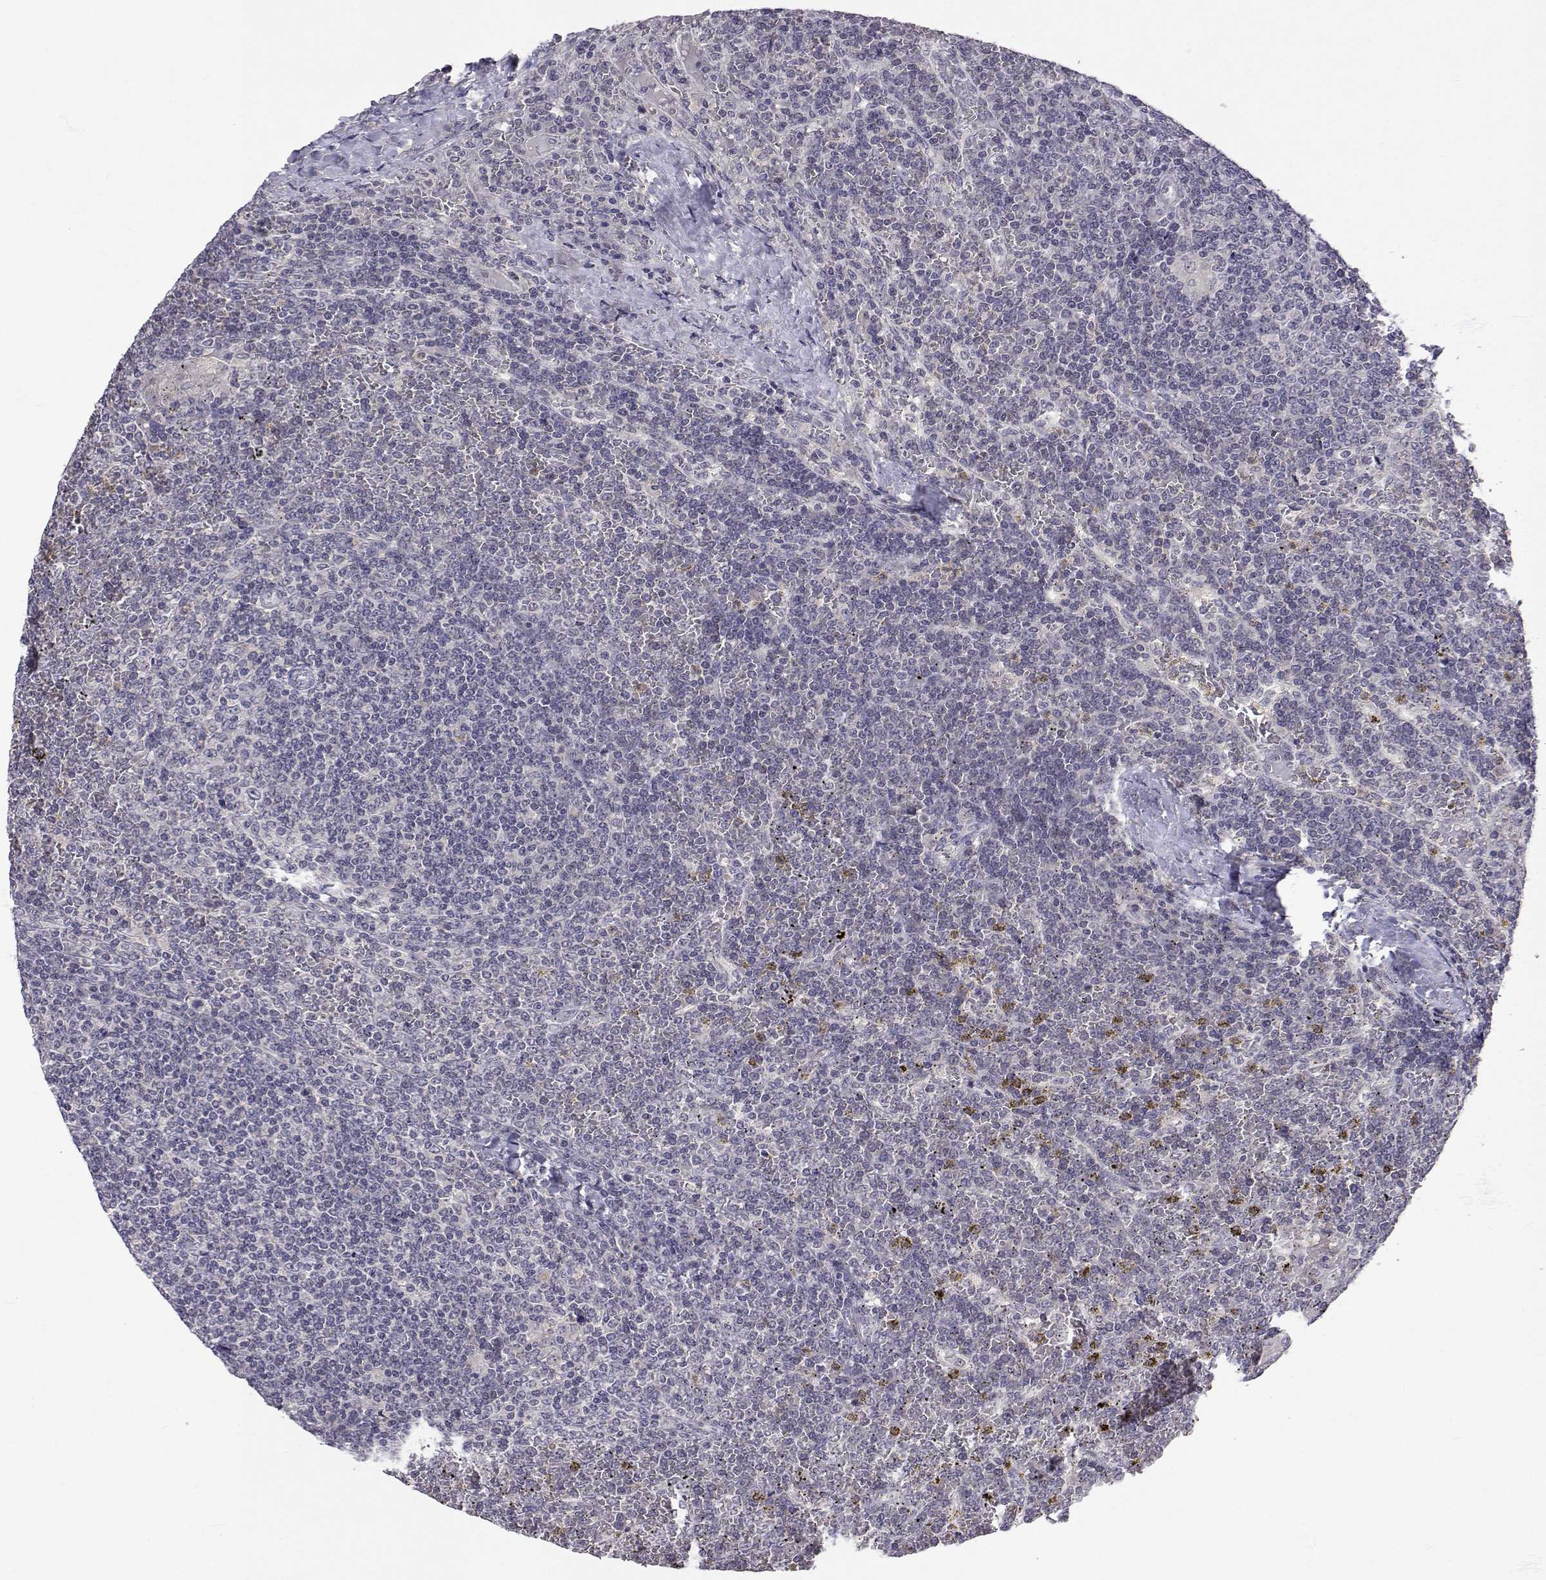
{"staining": {"intensity": "negative", "quantity": "none", "location": "none"}, "tissue": "lymphoma", "cell_type": "Tumor cells", "image_type": "cancer", "snomed": [{"axis": "morphology", "description": "Malignant lymphoma, non-Hodgkin's type, Low grade"}, {"axis": "topography", "description": "Spleen"}], "caption": "Protein analysis of low-grade malignant lymphoma, non-Hodgkin's type reveals no significant expression in tumor cells.", "gene": "SLC6A3", "patient": {"sex": "female", "age": 19}}